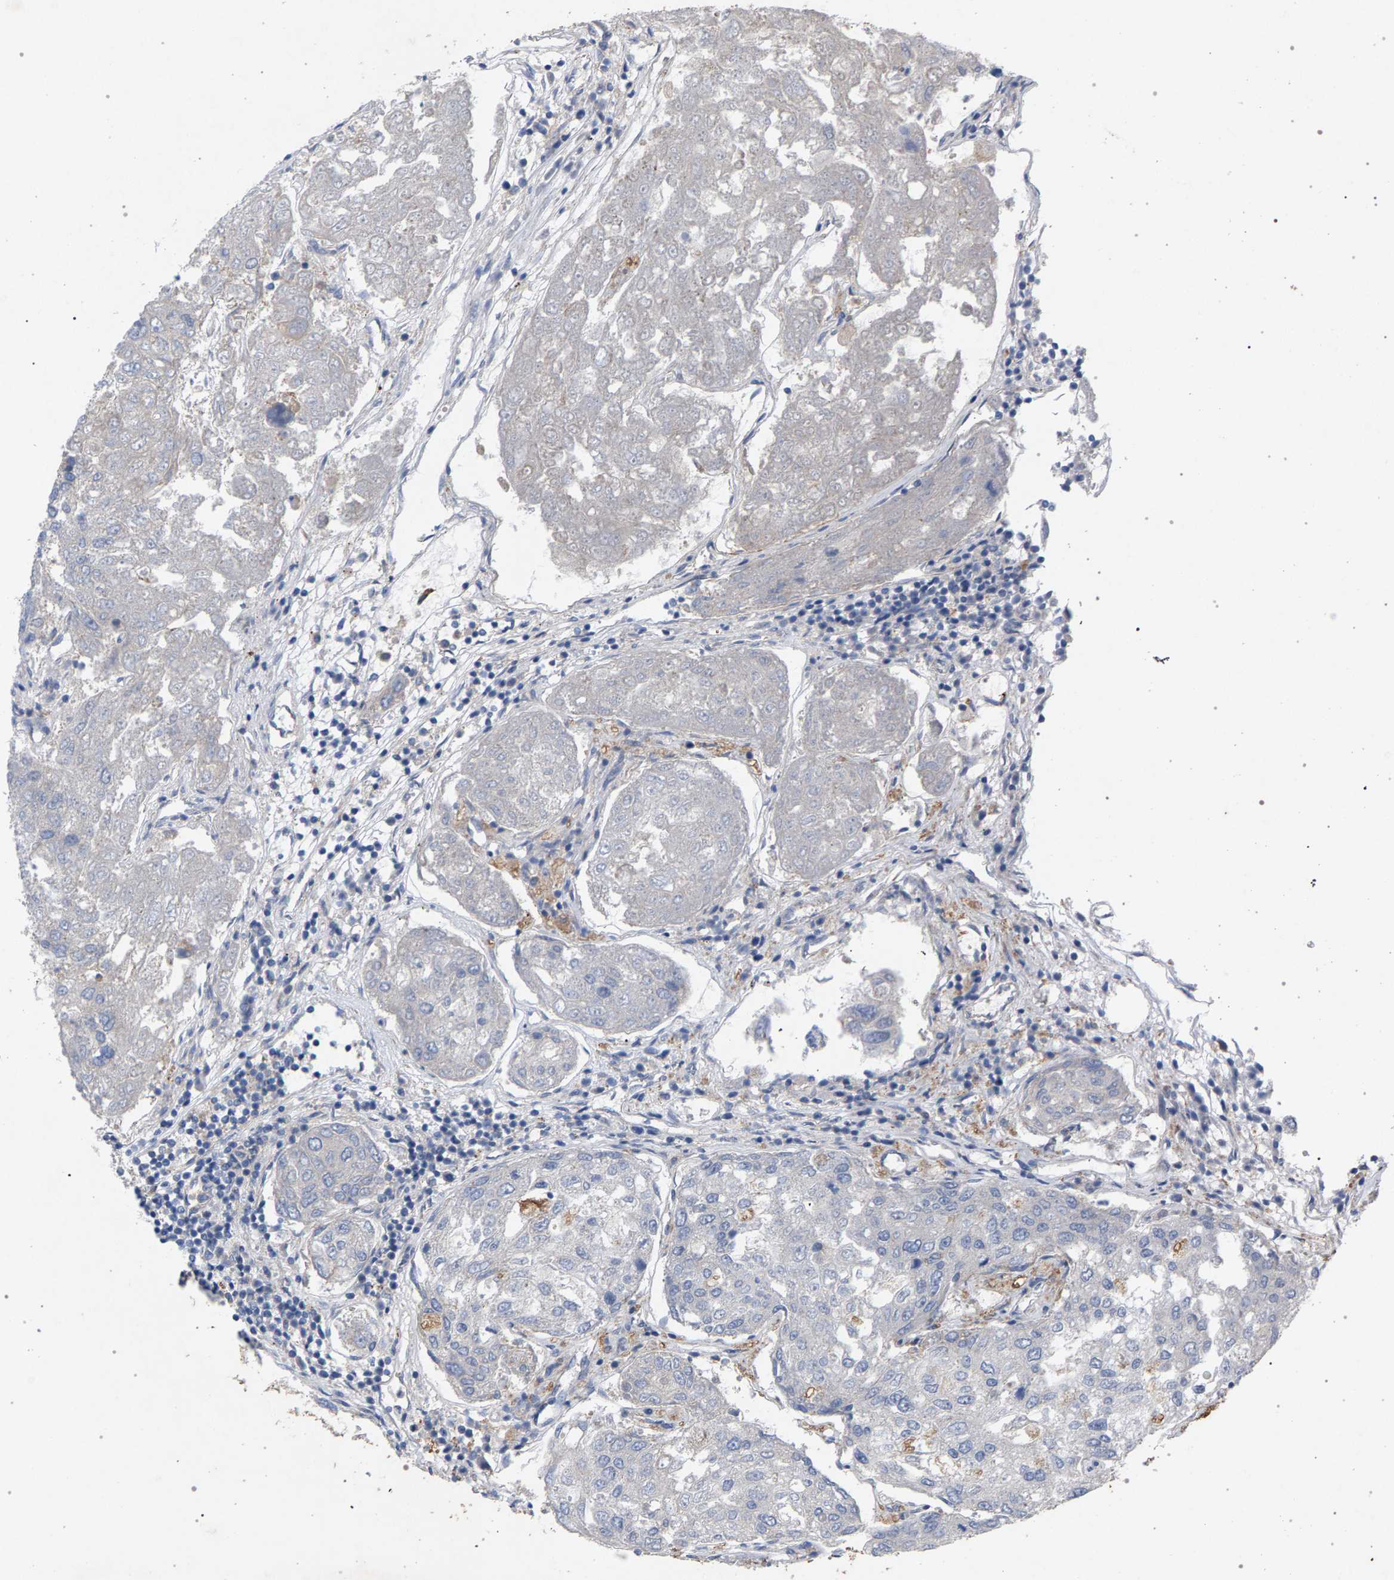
{"staining": {"intensity": "negative", "quantity": "none", "location": "none"}, "tissue": "urothelial cancer", "cell_type": "Tumor cells", "image_type": "cancer", "snomed": [{"axis": "morphology", "description": "Urothelial carcinoma, High grade"}, {"axis": "topography", "description": "Lymph node"}, {"axis": "topography", "description": "Urinary bladder"}], "caption": "Protein analysis of urothelial cancer demonstrates no significant positivity in tumor cells.", "gene": "MAMDC2", "patient": {"sex": "male", "age": 51}}